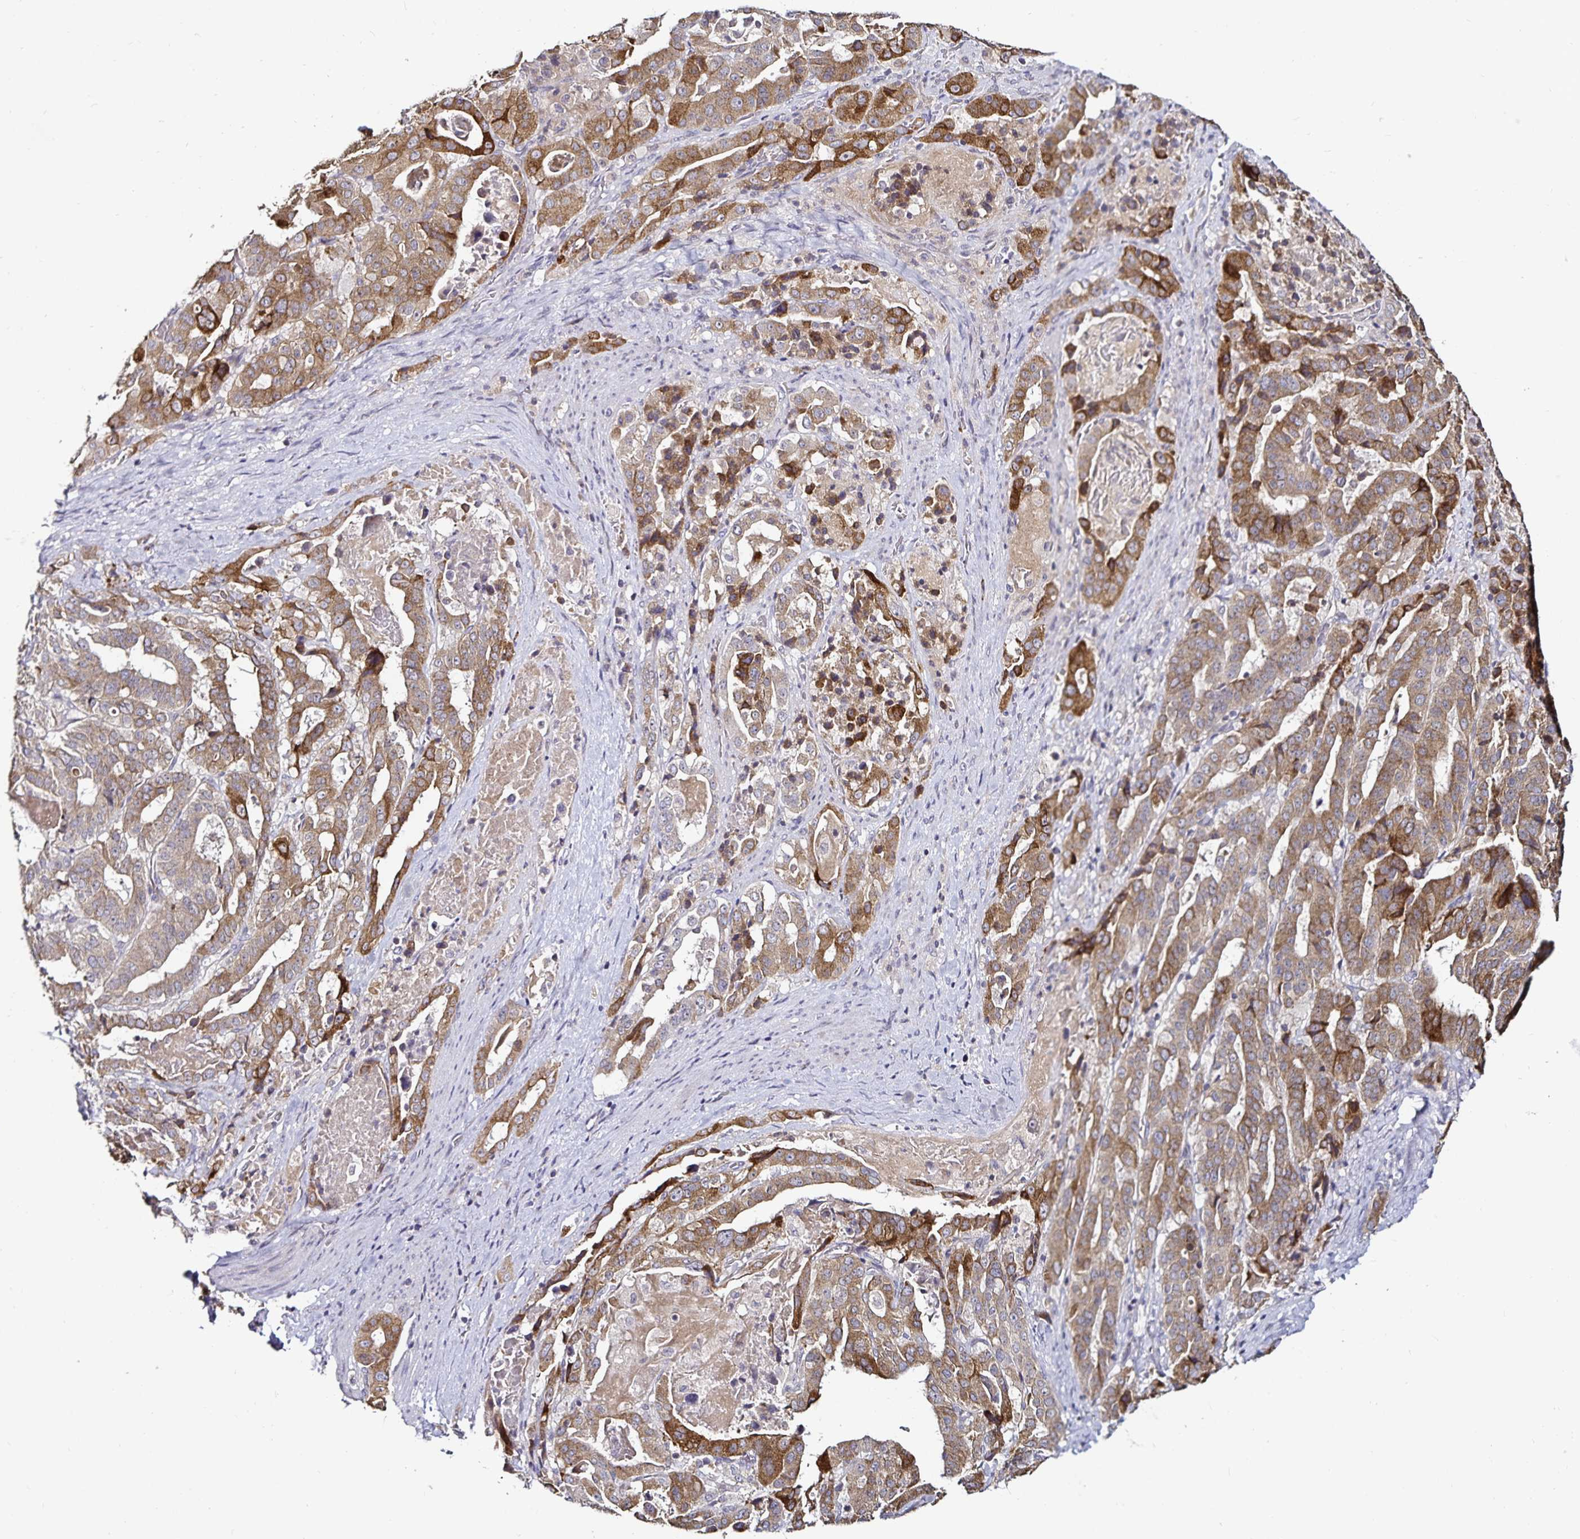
{"staining": {"intensity": "moderate", "quantity": ">75%", "location": "cytoplasmic/membranous"}, "tissue": "stomach cancer", "cell_type": "Tumor cells", "image_type": "cancer", "snomed": [{"axis": "morphology", "description": "Adenocarcinoma, NOS"}, {"axis": "topography", "description": "Stomach"}], "caption": "High-power microscopy captured an IHC micrograph of stomach adenocarcinoma, revealing moderate cytoplasmic/membranous positivity in approximately >75% of tumor cells.", "gene": "ACSL5", "patient": {"sex": "male", "age": 48}}